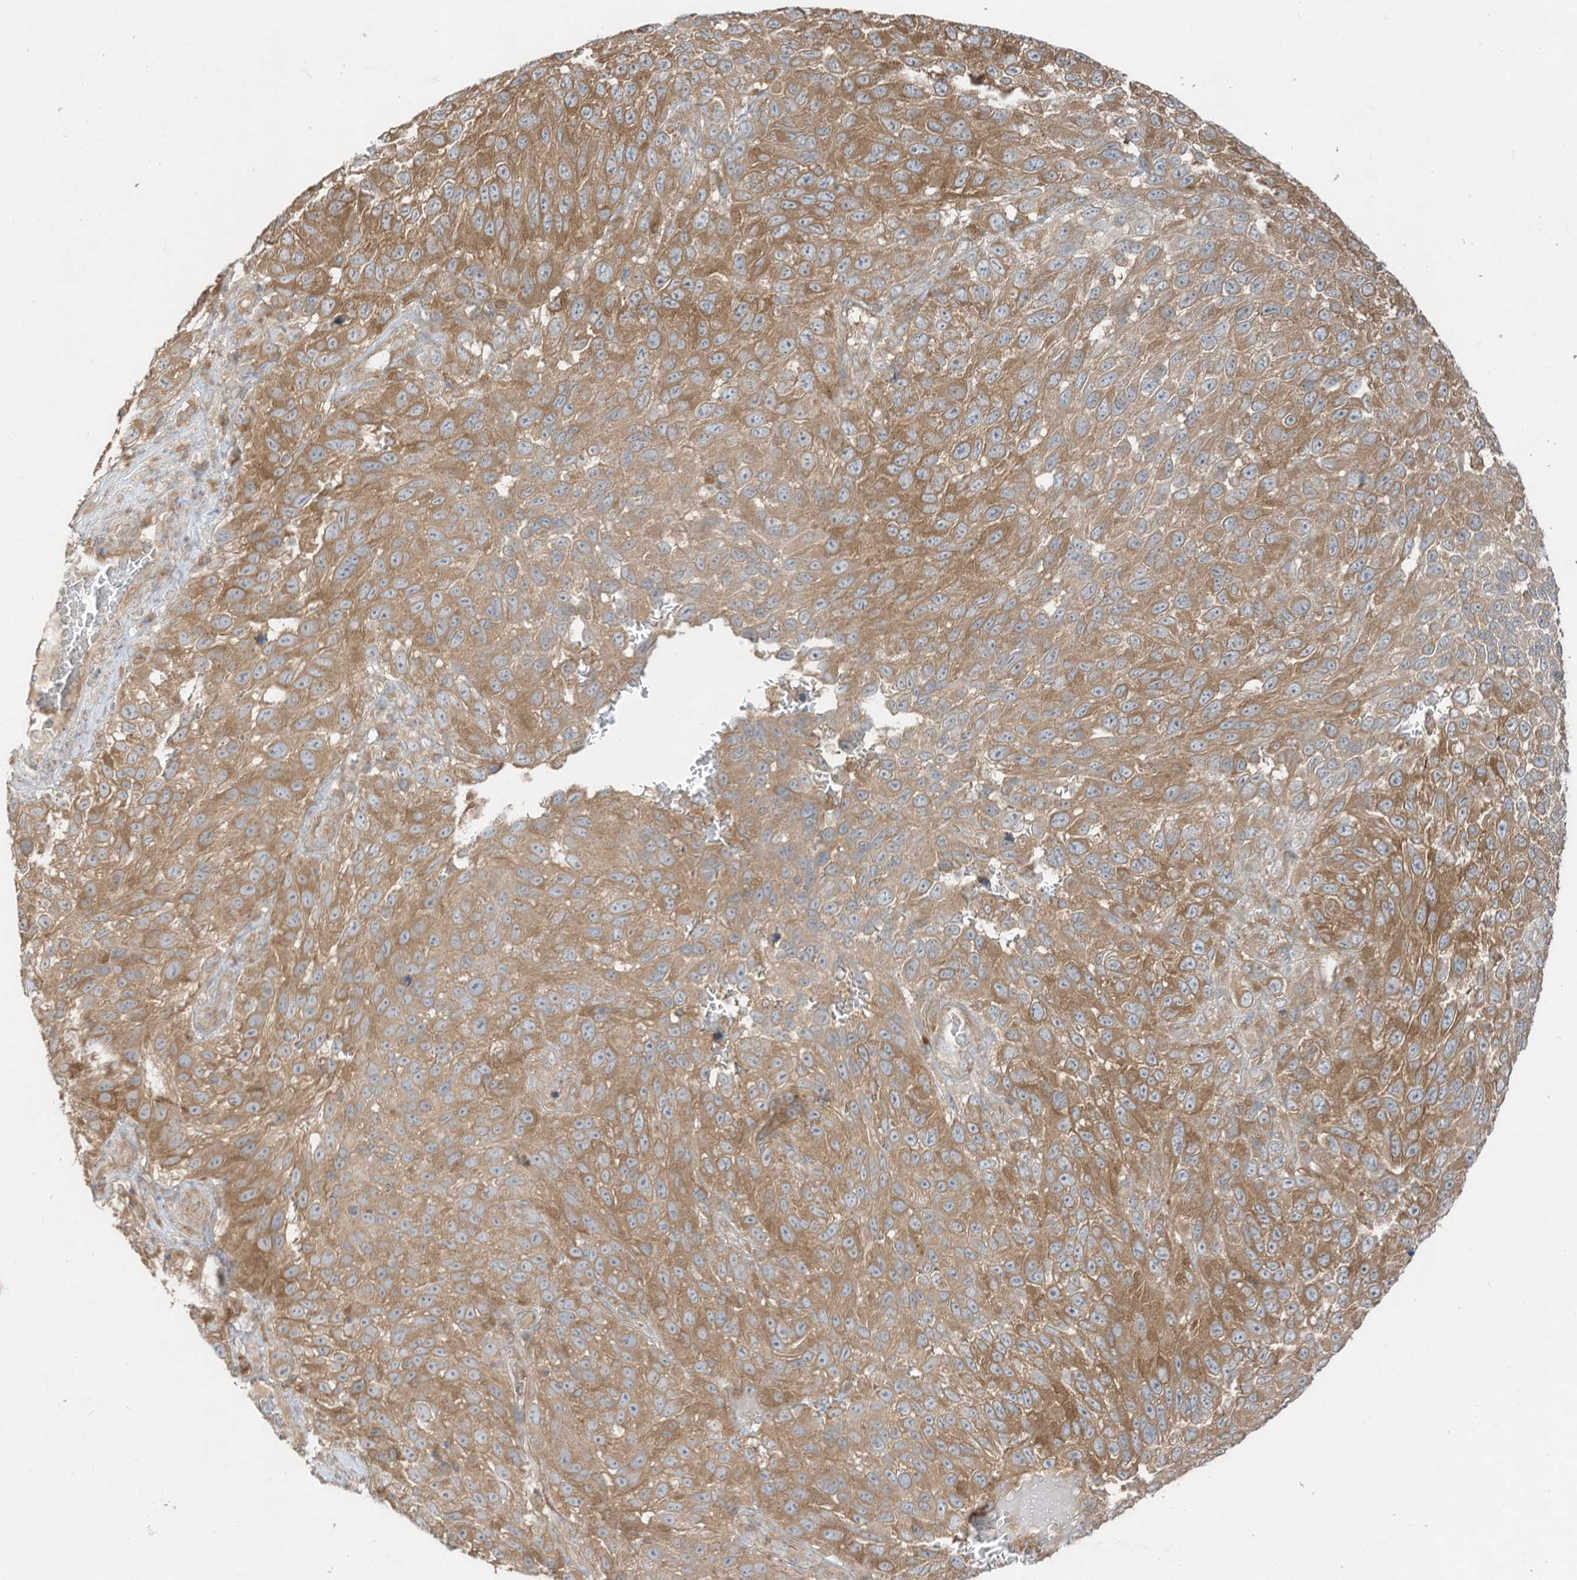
{"staining": {"intensity": "moderate", "quantity": ">75%", "location": "cytoplasmic/membranous"}, "tissue": "melanoma", "cell_type": "Tumor cells", "image_type": "cancer", "snomed": [{"axis": "morphology", "description": "Malignant melanoma, NOS"}, {"axis": "topography", "description": "Skin"}], "caption": "Tumor cells display medium levels of moderate cytoplasmic/membranous expression in approximately >75% of cells in melanoma.", "gene": "LDAH", "patient": {"sex": "female", "age": 94}}